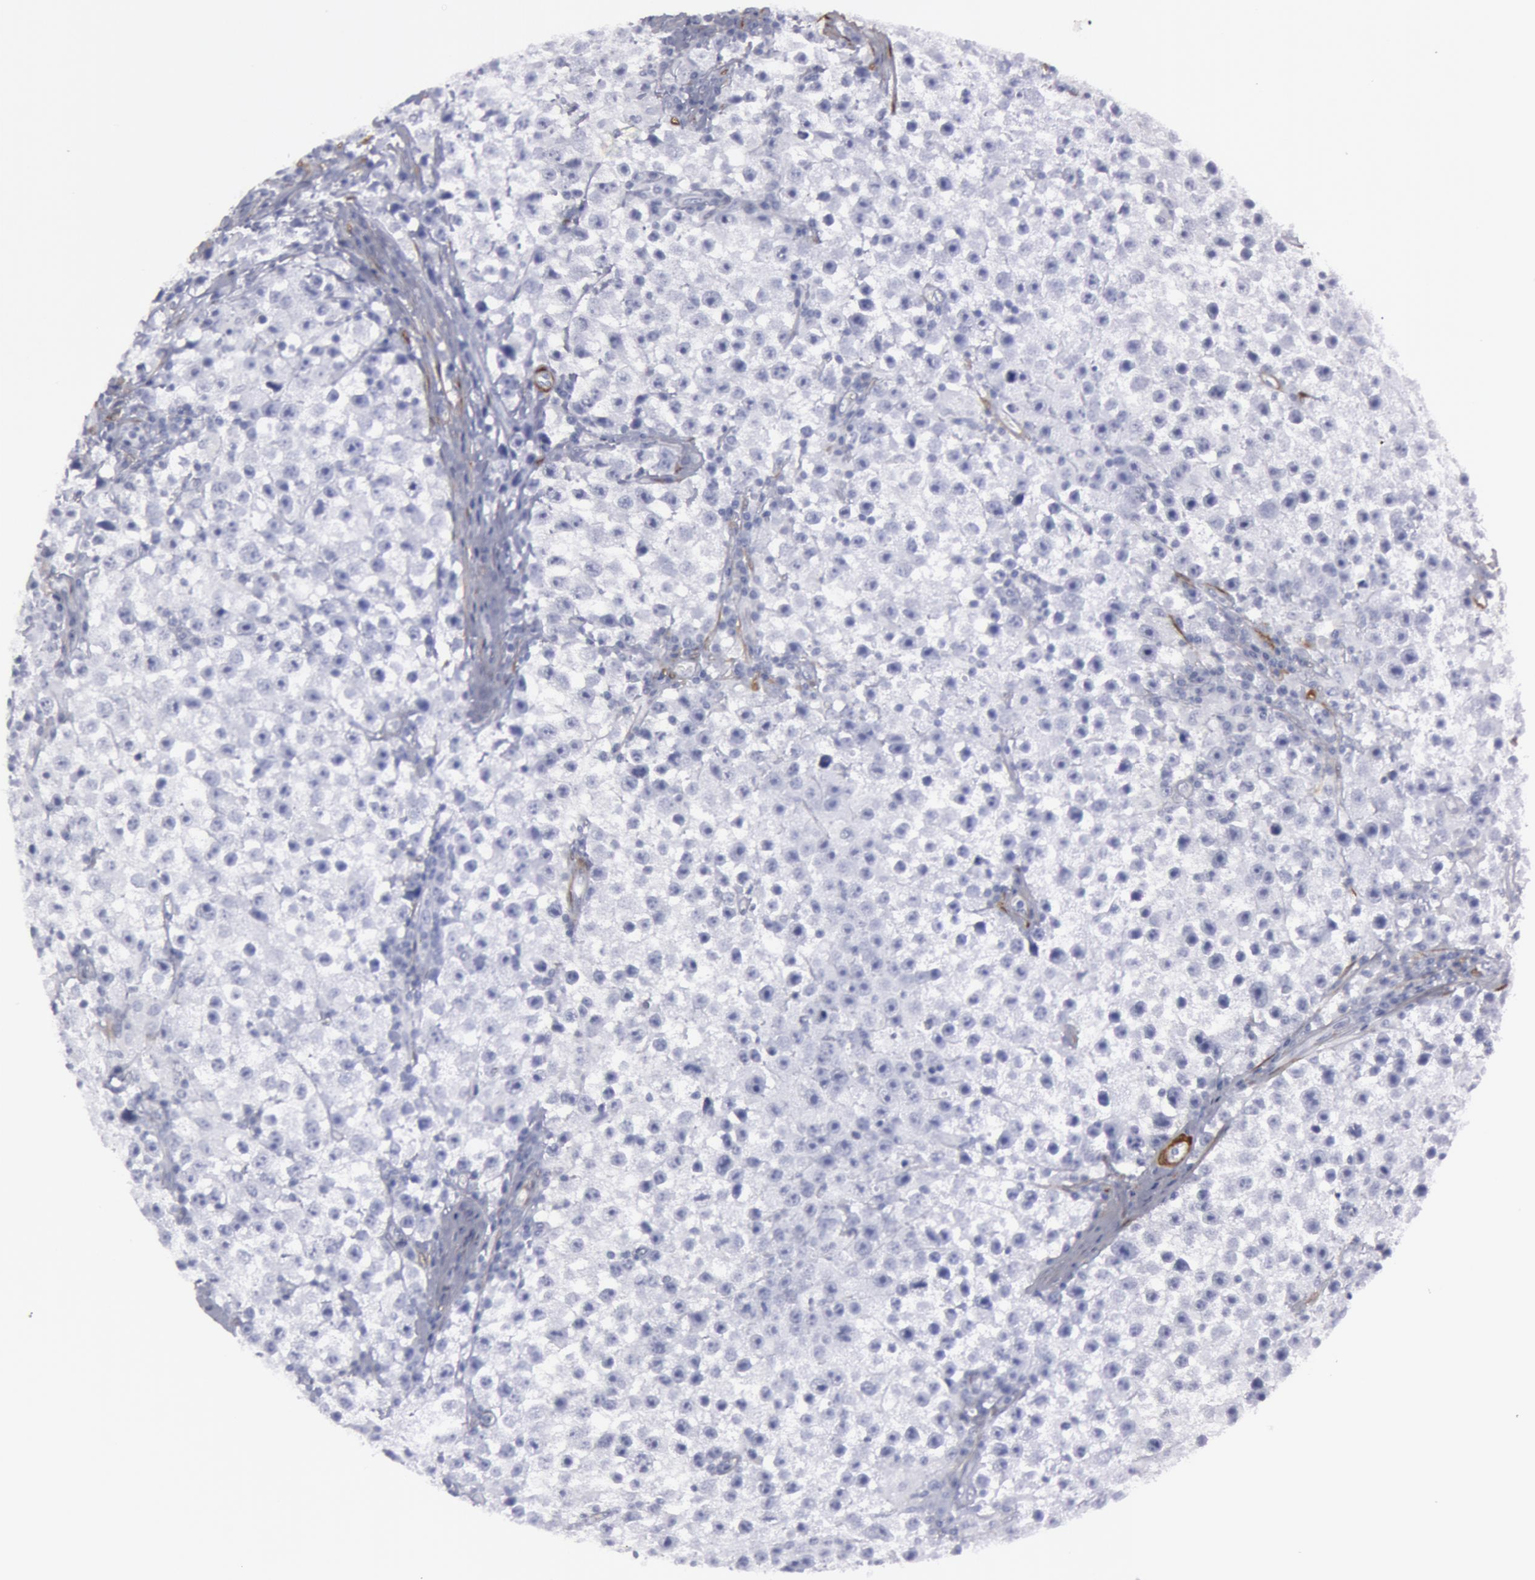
{"staining": {"intensity": "negative", "quantity": "none", "location": "none"}, "tissue": "testis cancer", "cell_type": "Tumor cells", "image_type": "cancer", "snomed": [{"axis": "morphology", "description": "Seminoma, NOS"}, {"axis": "topography", "description": "Testis"}], "caption": "Tumor cells are negative for brown protein staining in seminoma (testis).", "gene": "TAGLN", "patient": {"sex": "male", "age": 35}}